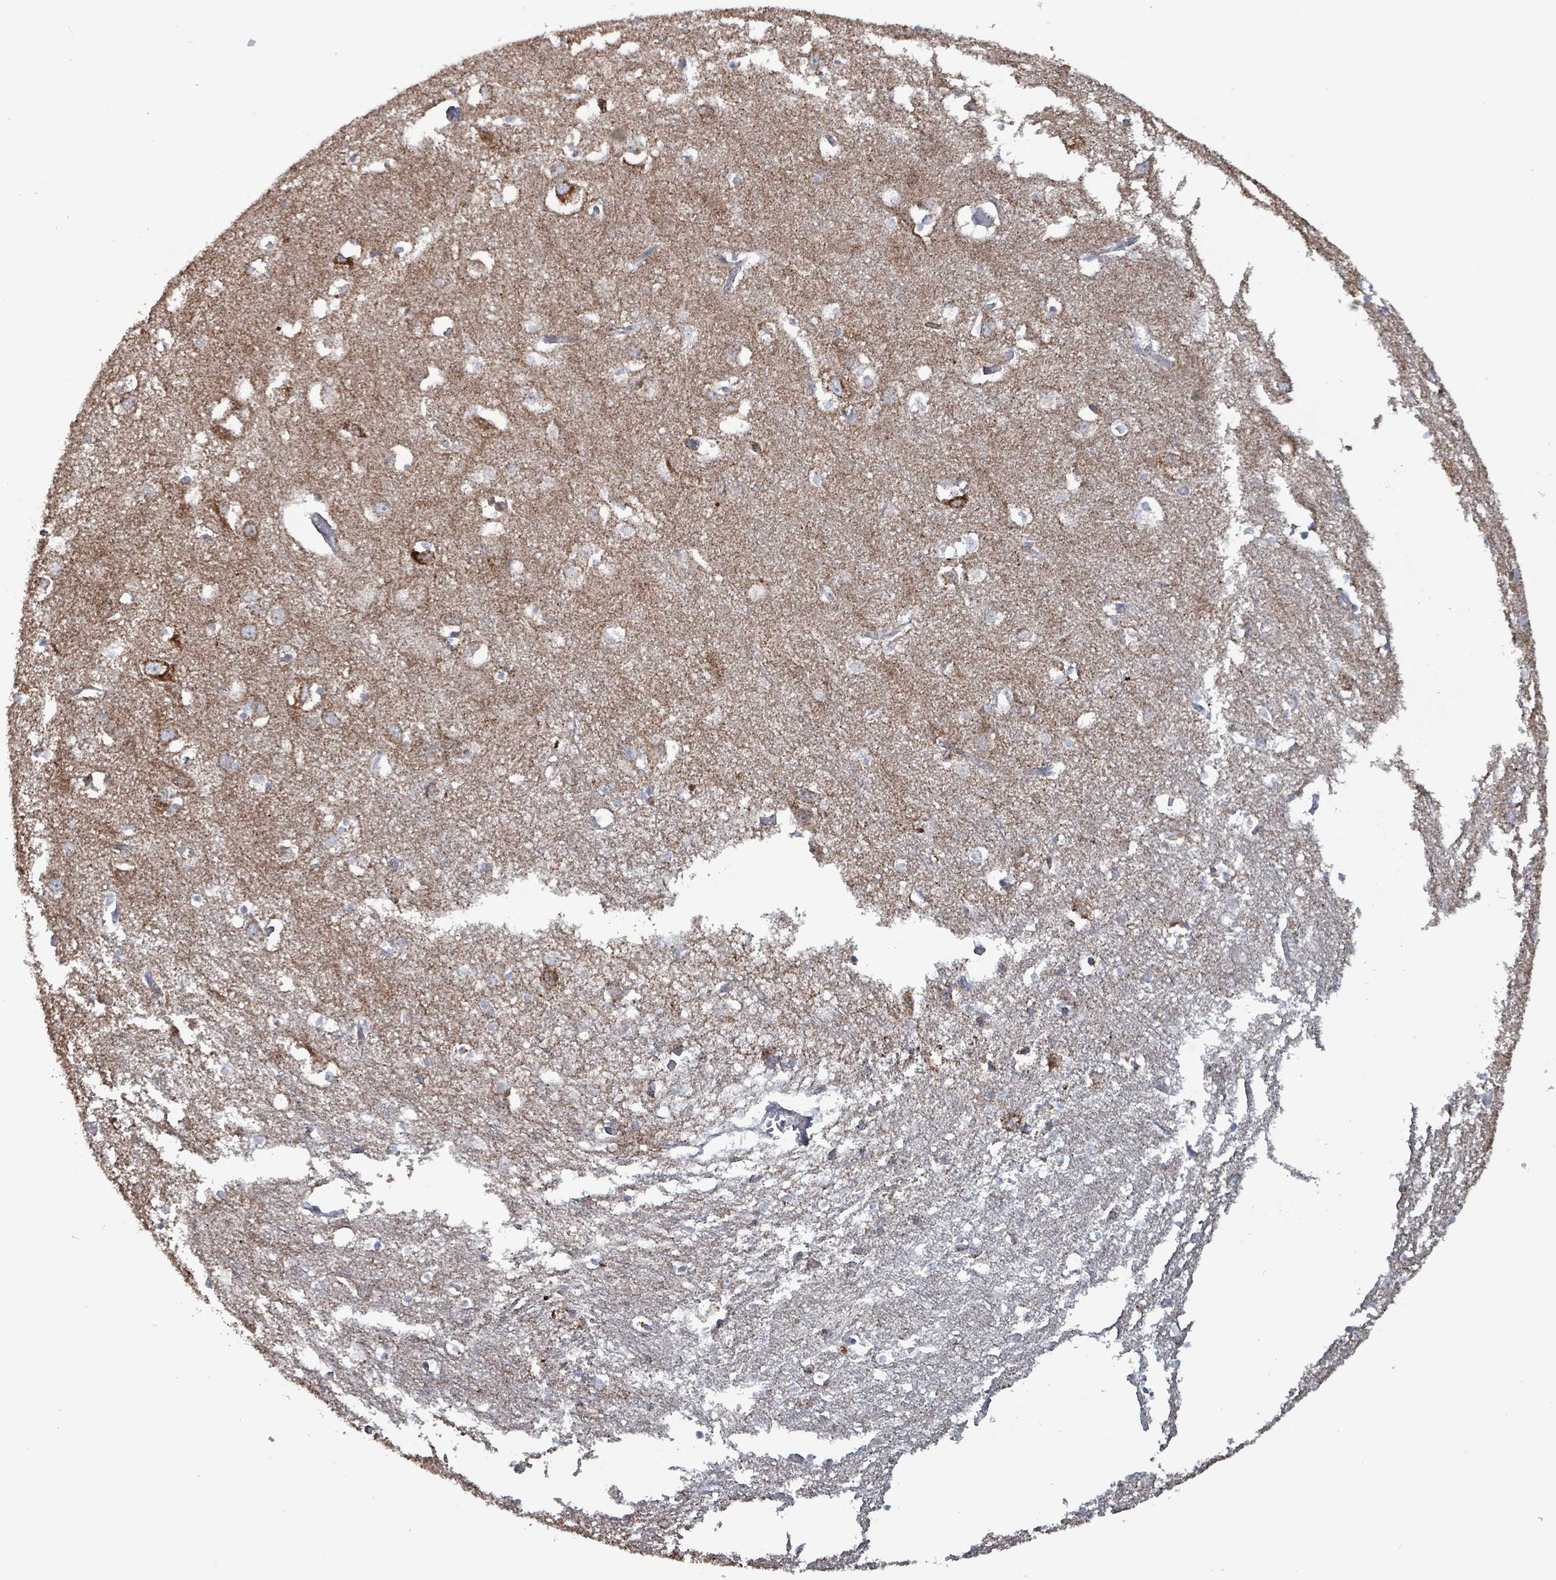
{"staining": {"intensity": "negative", "quantity": "none", "location": "none"}, "tissue": "cerebral cortex", "cell_type": "Endothelial cells", "image_type": "normal", "snomed": [{"axis": "morphology", "description": "Normal tissue, NOS"}, {"axis": "topography", "description": "Cerebral cortex"}], "caption": "Immunohistochemistry (IHC) histopathology image of benign cerebral cortex: cerebral cortex stained with DAB exhibits no significant protein positivity in endothelial cells.", "gene": "IDH3B", "patient": {"sex": "male", "age": 70}}